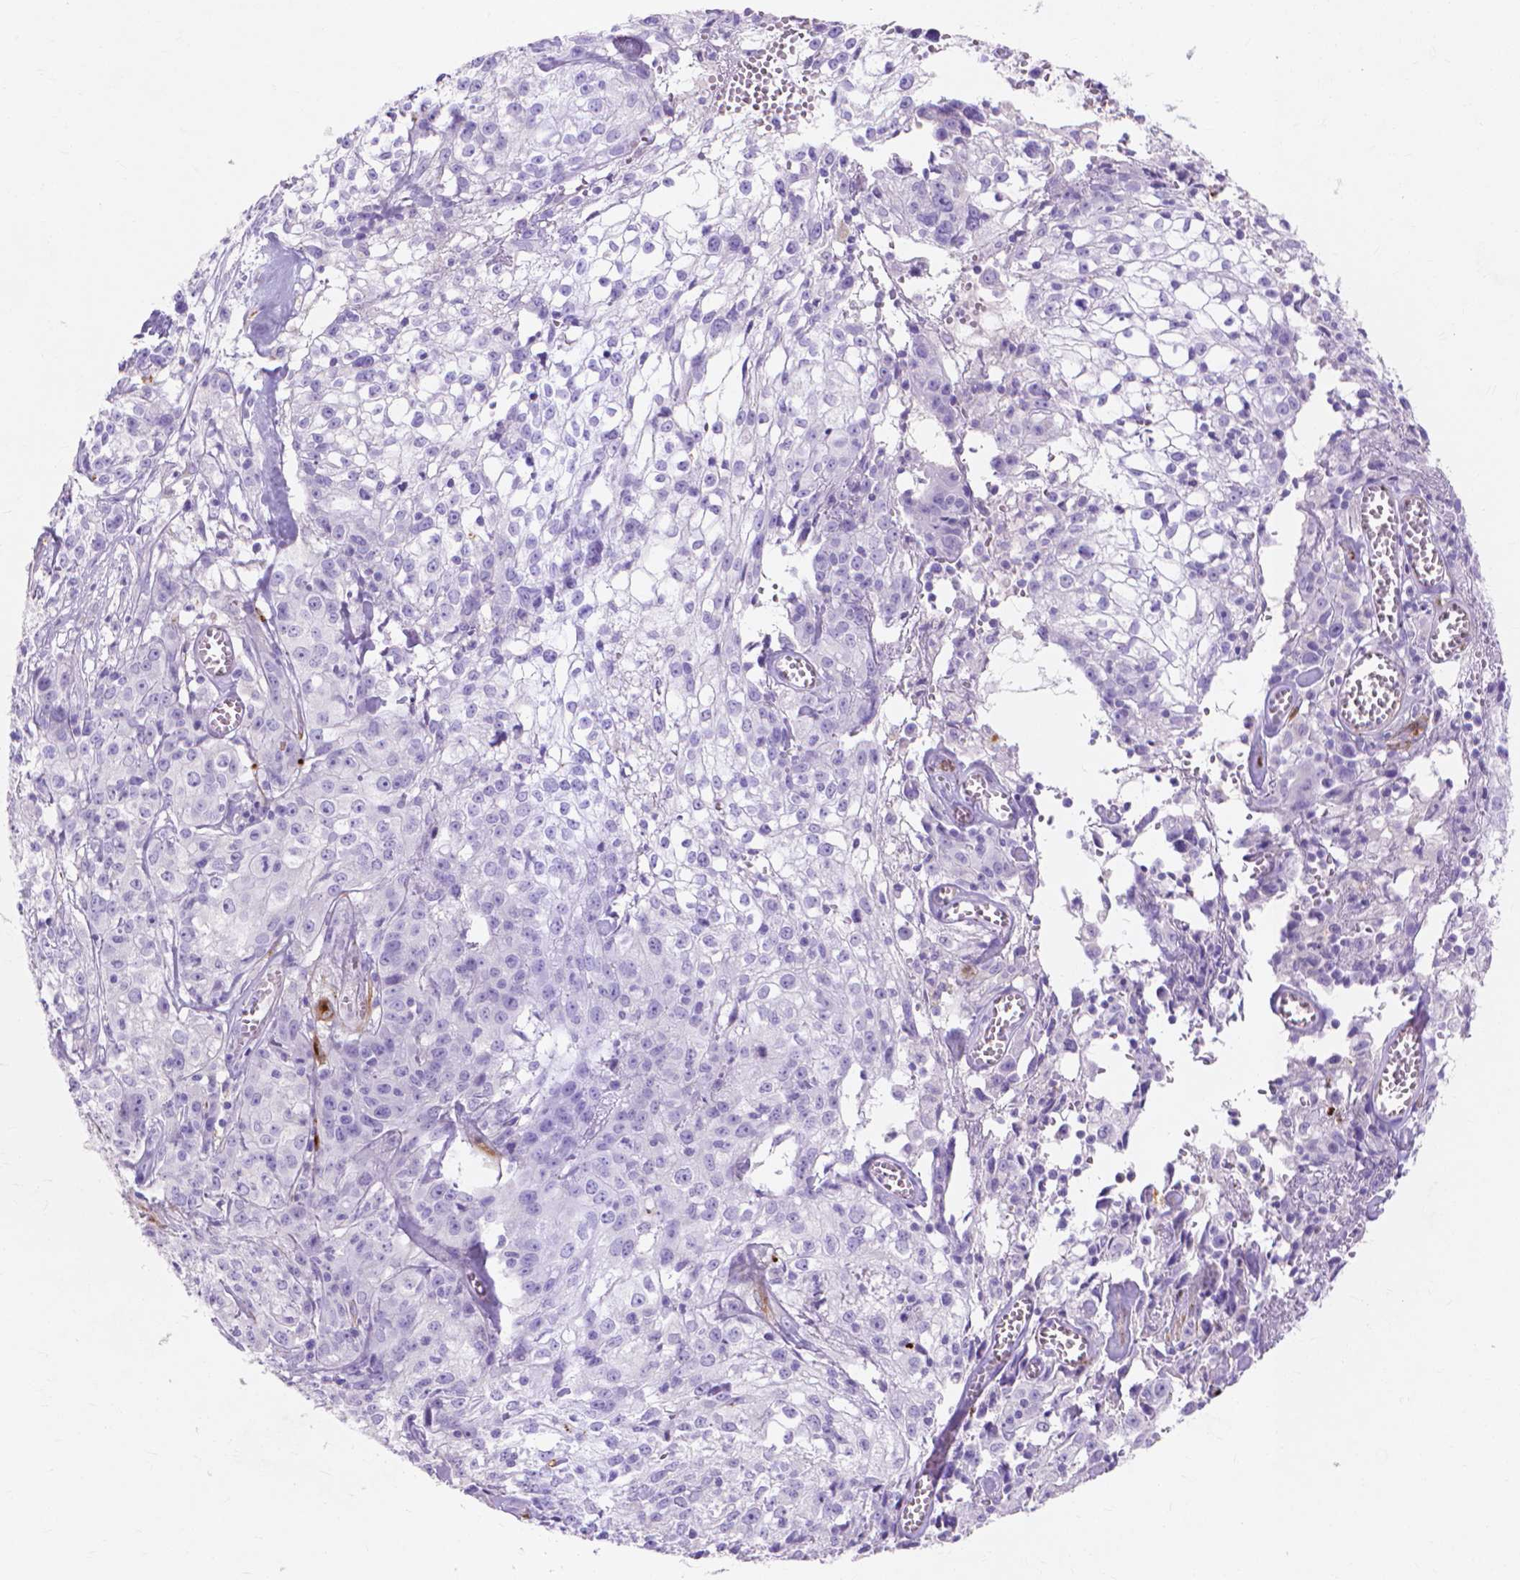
{"staining": {"intensity": "negative", "quantity": "none", "location": "none"}, "tissue": "cervical cancer", "cell_type": "Tumor cells", "image_type": "cancer", "snomed": [{"axis": "morphology", "description": "Squamous cell carcinoma, NOS"}, {"axis": "topography", "description": "Cervix"}], "caption": "Immunohistochemistry (IHC) of human cervical cancer displays no expression in tumor cells.", "gene": "MMP11", "patient": {"sex": "female", "age": 85}}